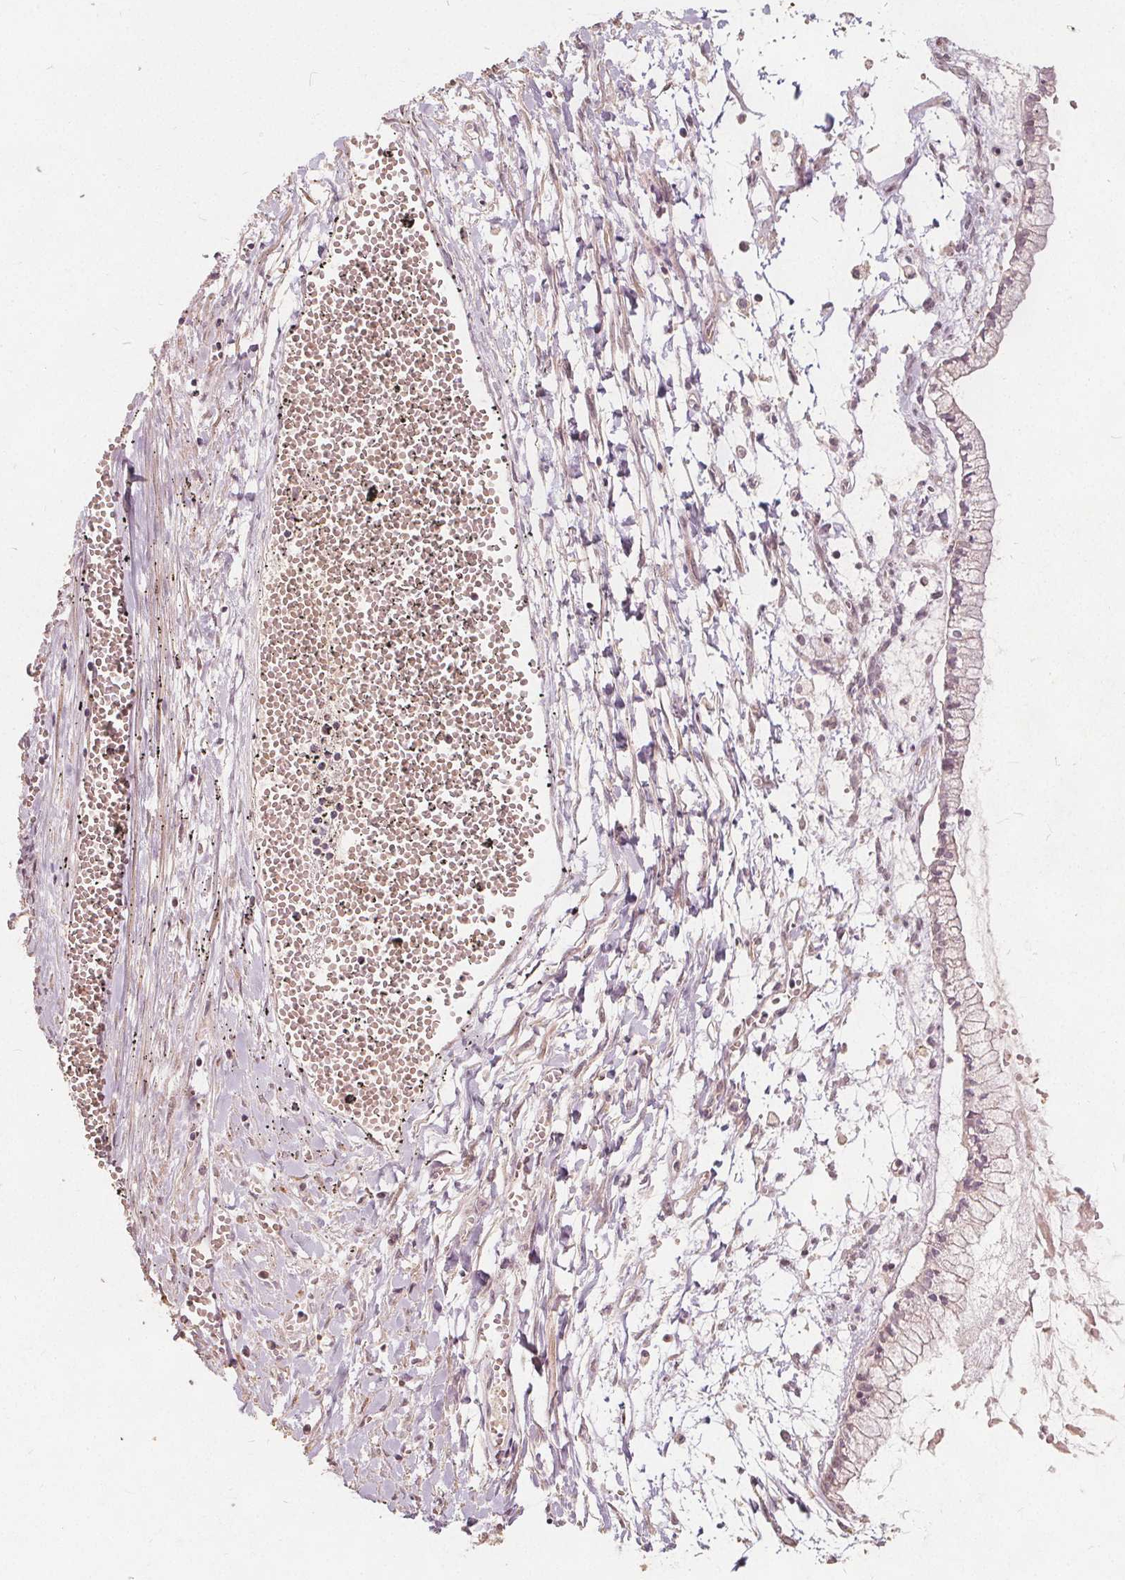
{"staining": {"intensity": "negative", "quantity": "none", "location": "none"}, "tissue": "ovarian cancer", "cell_type": "Tumor cells", "image_type": "cancer", "snomed": [{"axis": "morphology", "description": "Cystadenocarcinoma, mucinous, NOS"}, {"axis": "topography", "description": "Ovary"}], "caption": "The photomicrograph demonstrates no significant staining in tumor cells of ovarian cancer (mucinous cystadenocarcinoma).", "gene": "PTPRT", "patient": {"sex": "female", "age": 67}}